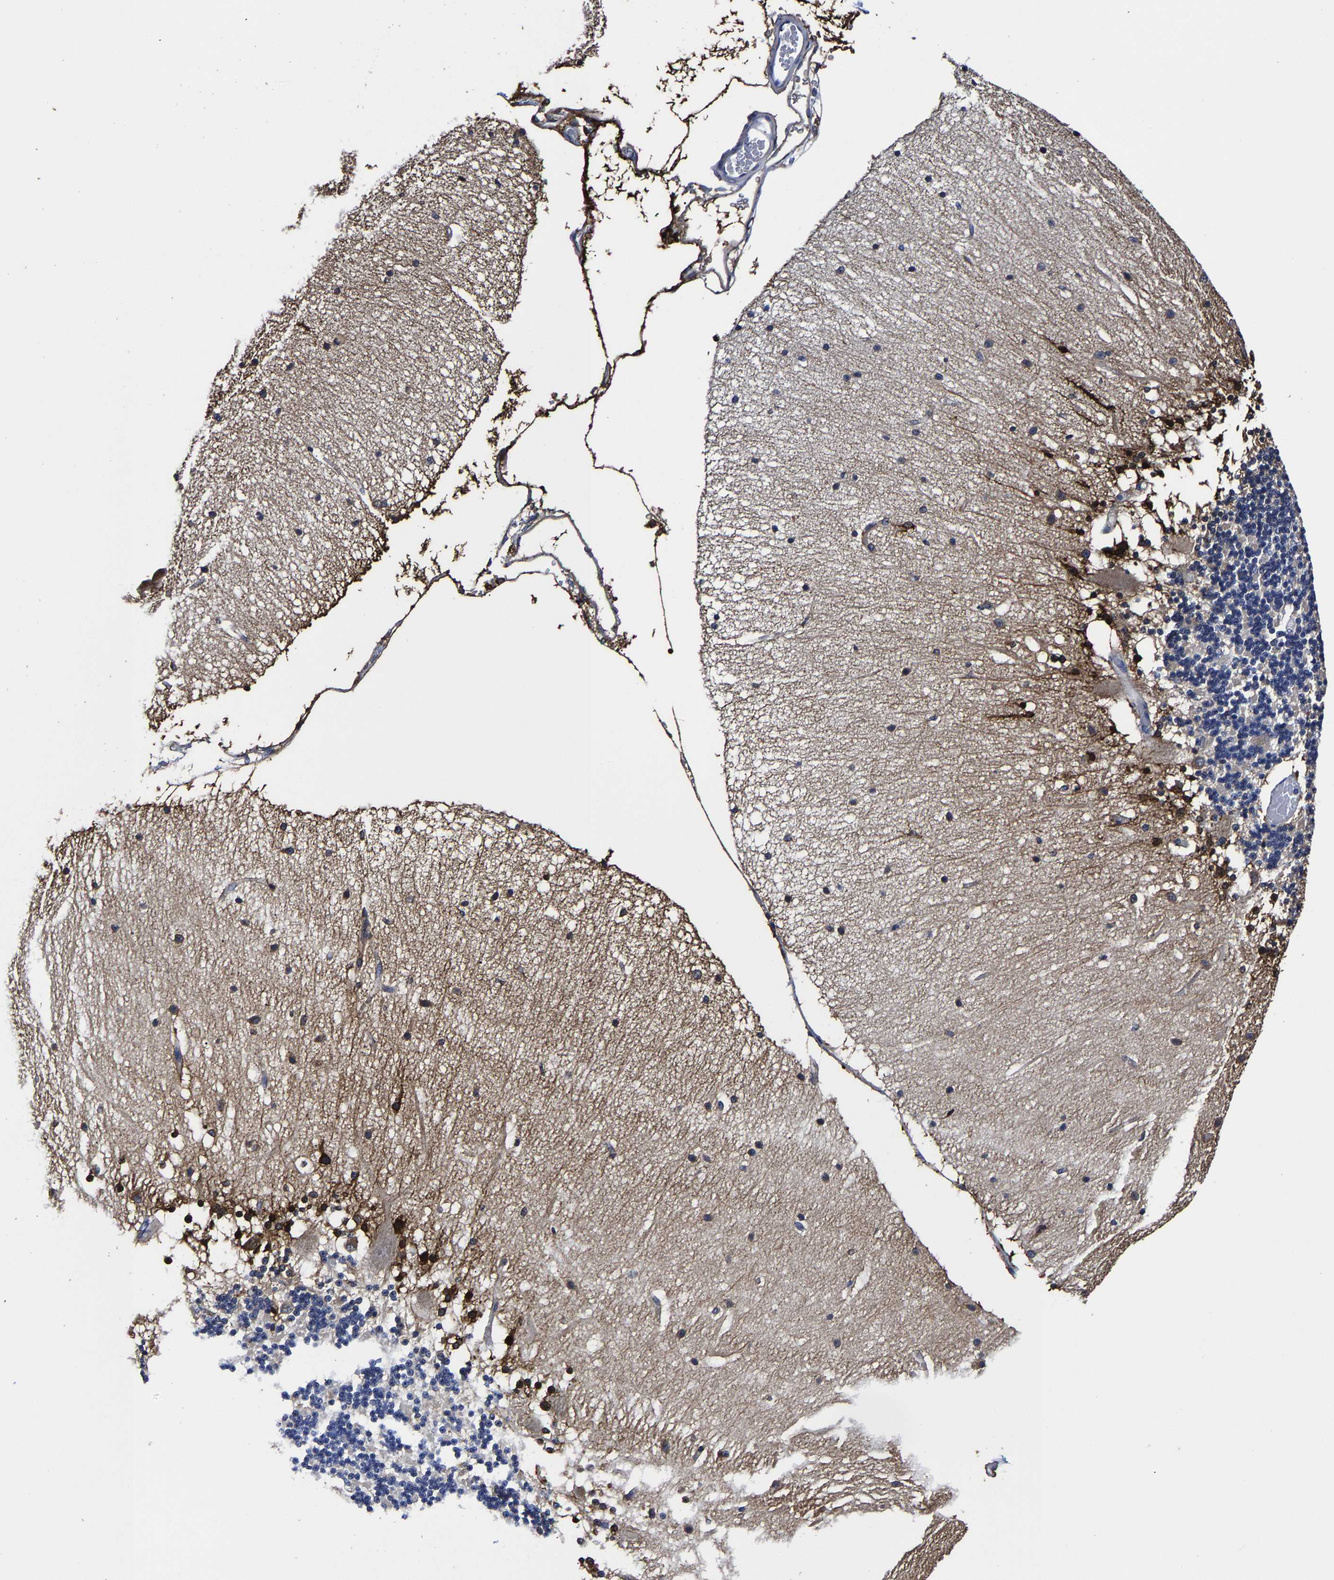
{"staining": {"intensity": "weak", "quantity": "25%-75%", "location": "cytoplasmic/membranous"}, "tissue": "cerebellum", "cell_type": "Cells in granular layer", "image_type": "normal", "snomed": [{"axis": "morphology", "description": "Normal tissue, NOS"}, {"axis": "topography", "description": "Cerebellum"}], "caption": "Weak cytoplasmic/membranous protein positivity is present in approximately 25%-75% of cells in granular layer in cerebellum.", "gene": "AASS", "patient": {"sex": "female", "age": 54}}